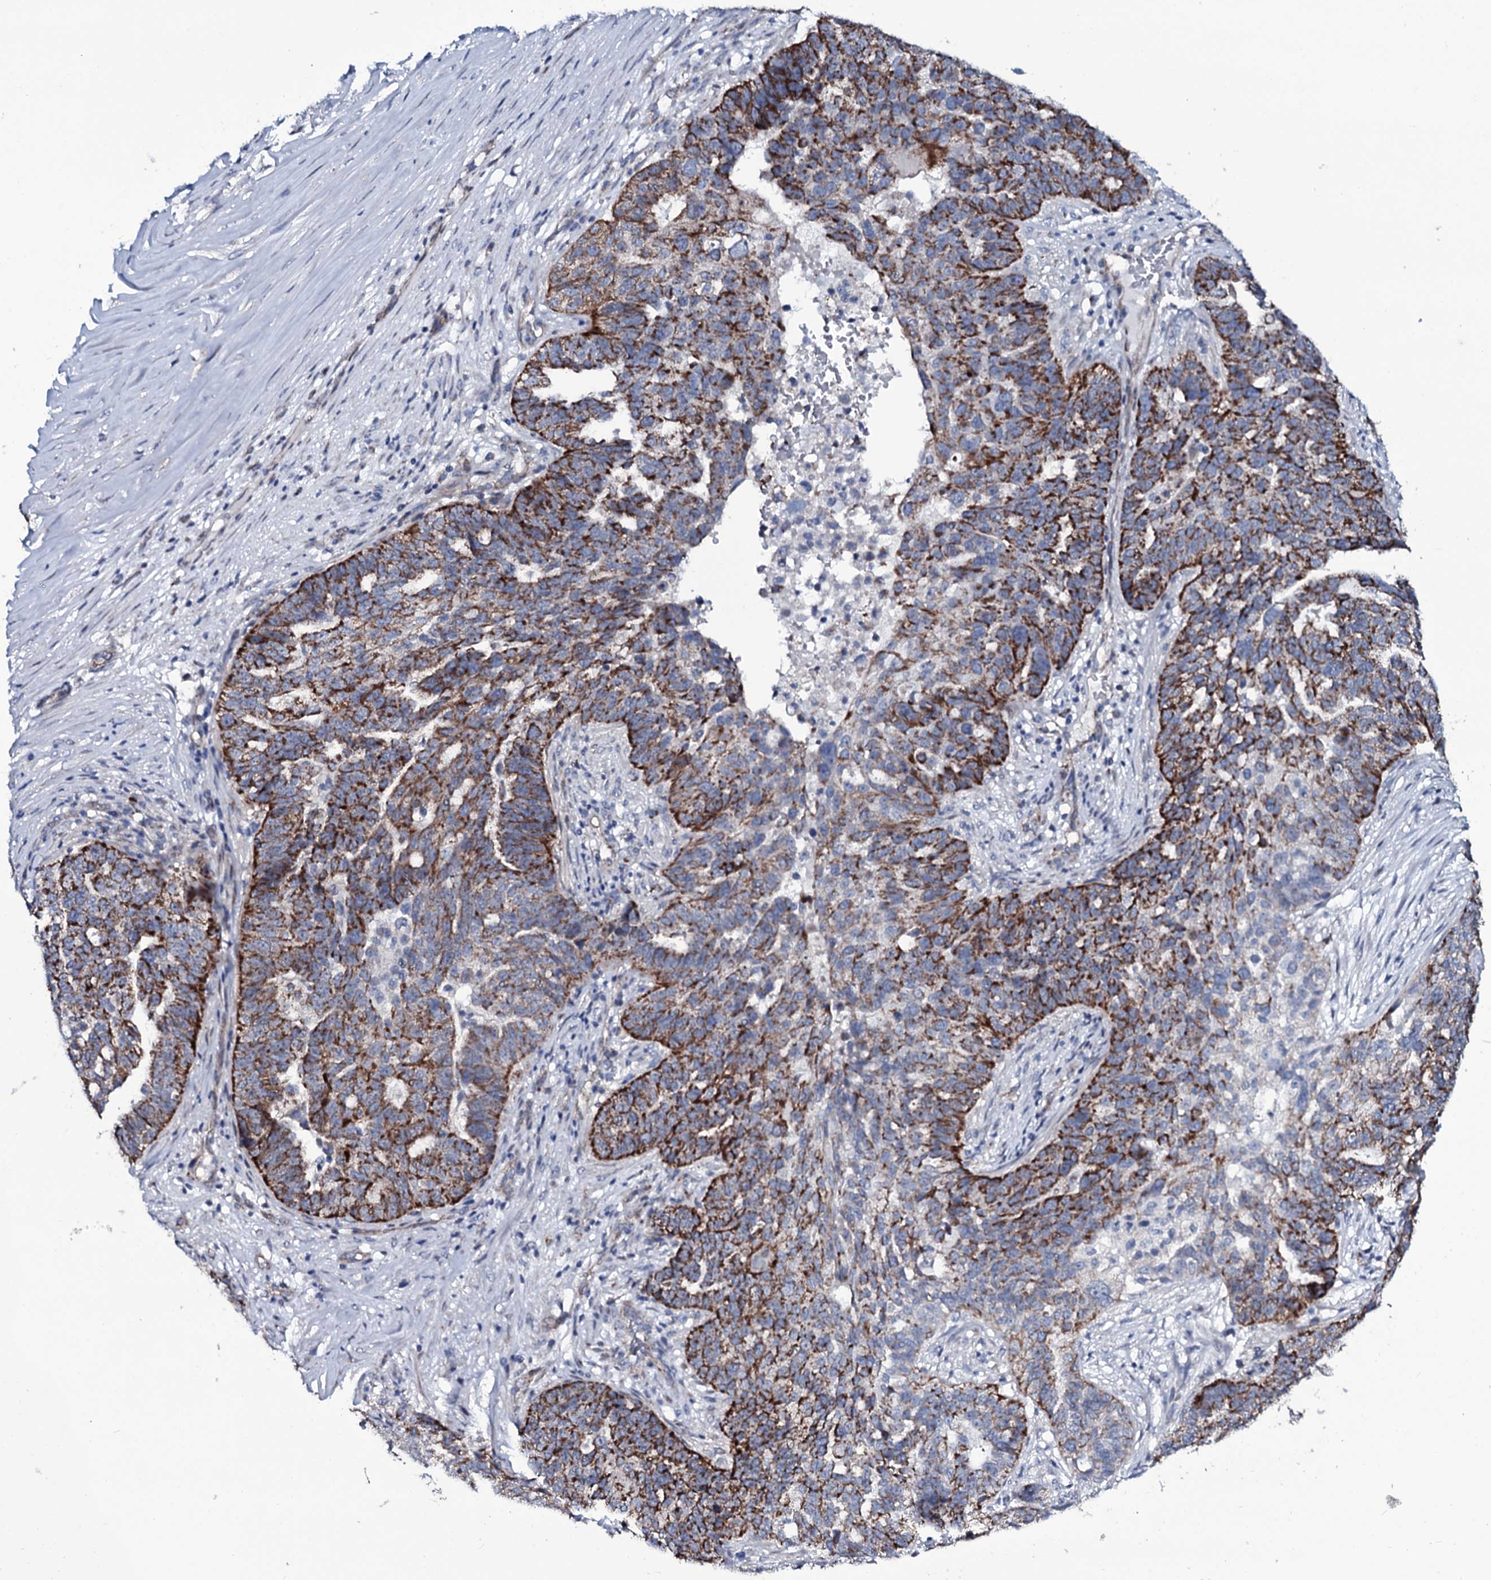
{"staining": {"intensity": "strong", "quantity": ">75%", "location": "cytoplasmic/membranous"}, "tissue": "ovarian cancer", "cell_type": "Tumor cells", "image_type": "cancer", "snomed": [{"axis": "morphology", "description": "Cystadenocarcinoma, serous, NOS"}, {"axis": "topography", "description": "Ovary"}], "caption": "Strong cytoplasmic/membranous staining for a protein is identified in about >75% of tumor cells of ovarian cancer (serous cystadenocarcinoma) using immunohistochemistry (IHC).", "gene": "WIPF3", "patient": {"sex": "female", "age": 59}}